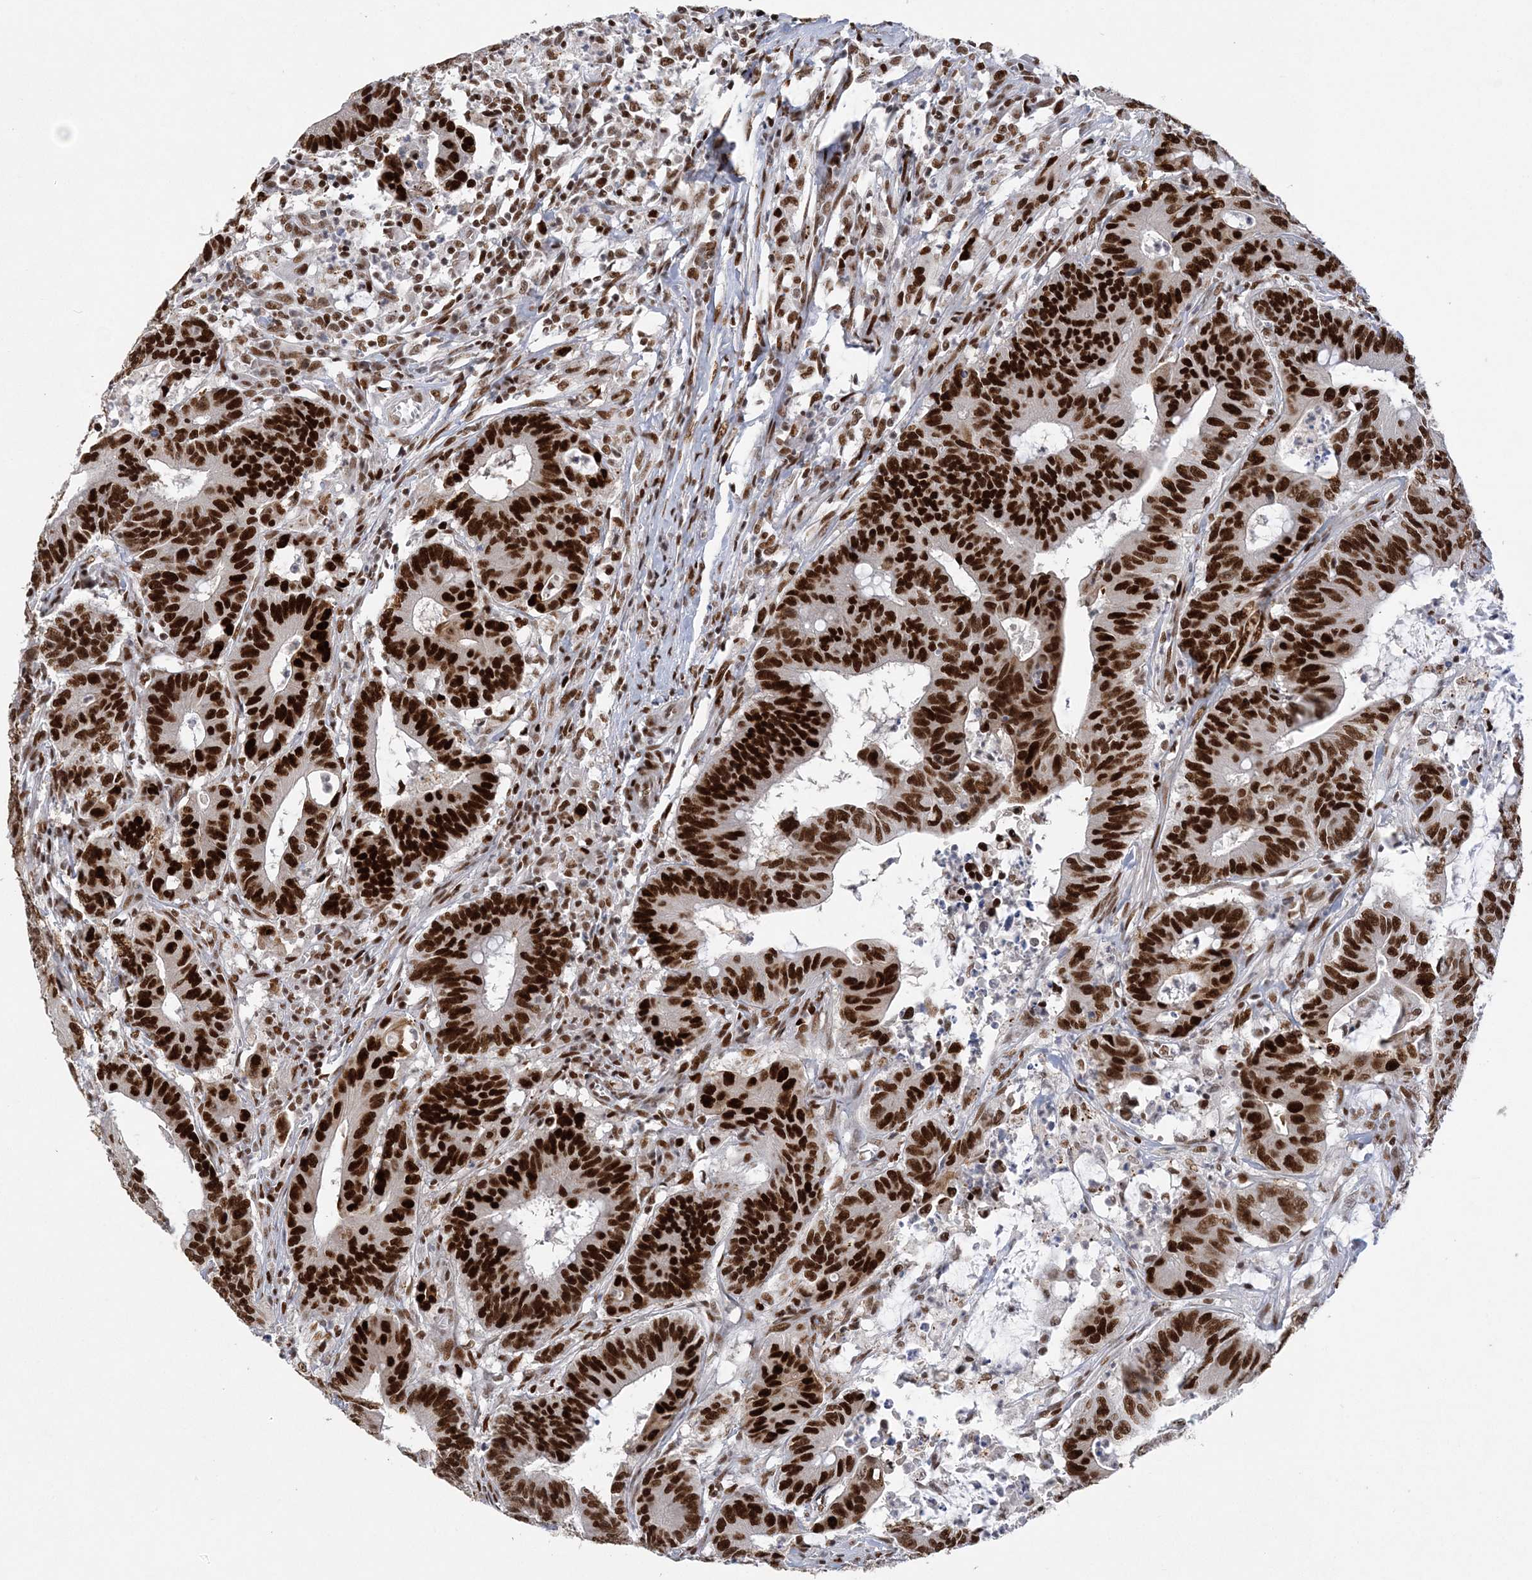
{"staining": {"intensity": "strong", "quantity": ">75%", "location": "nuclear"}, "tissue": "colorectal cancer", "cell_type": "Tumor cells", "image_type": "cancer", "snomed": [{"axis": "morphology", "description": "Adenocarcinoma, NOS"}, {"axis": "topography", "description": "Colon"}], "caption": "Tumor cells demonstrate high levels of strong nuclear staining in about >75% of cells in colorectal cancer (adenocarcinoma). (IHC, brightfield microscopy, high magnification).", "gene": "ZBTB7A", "patient": {"sex": "male", "age": 45}}